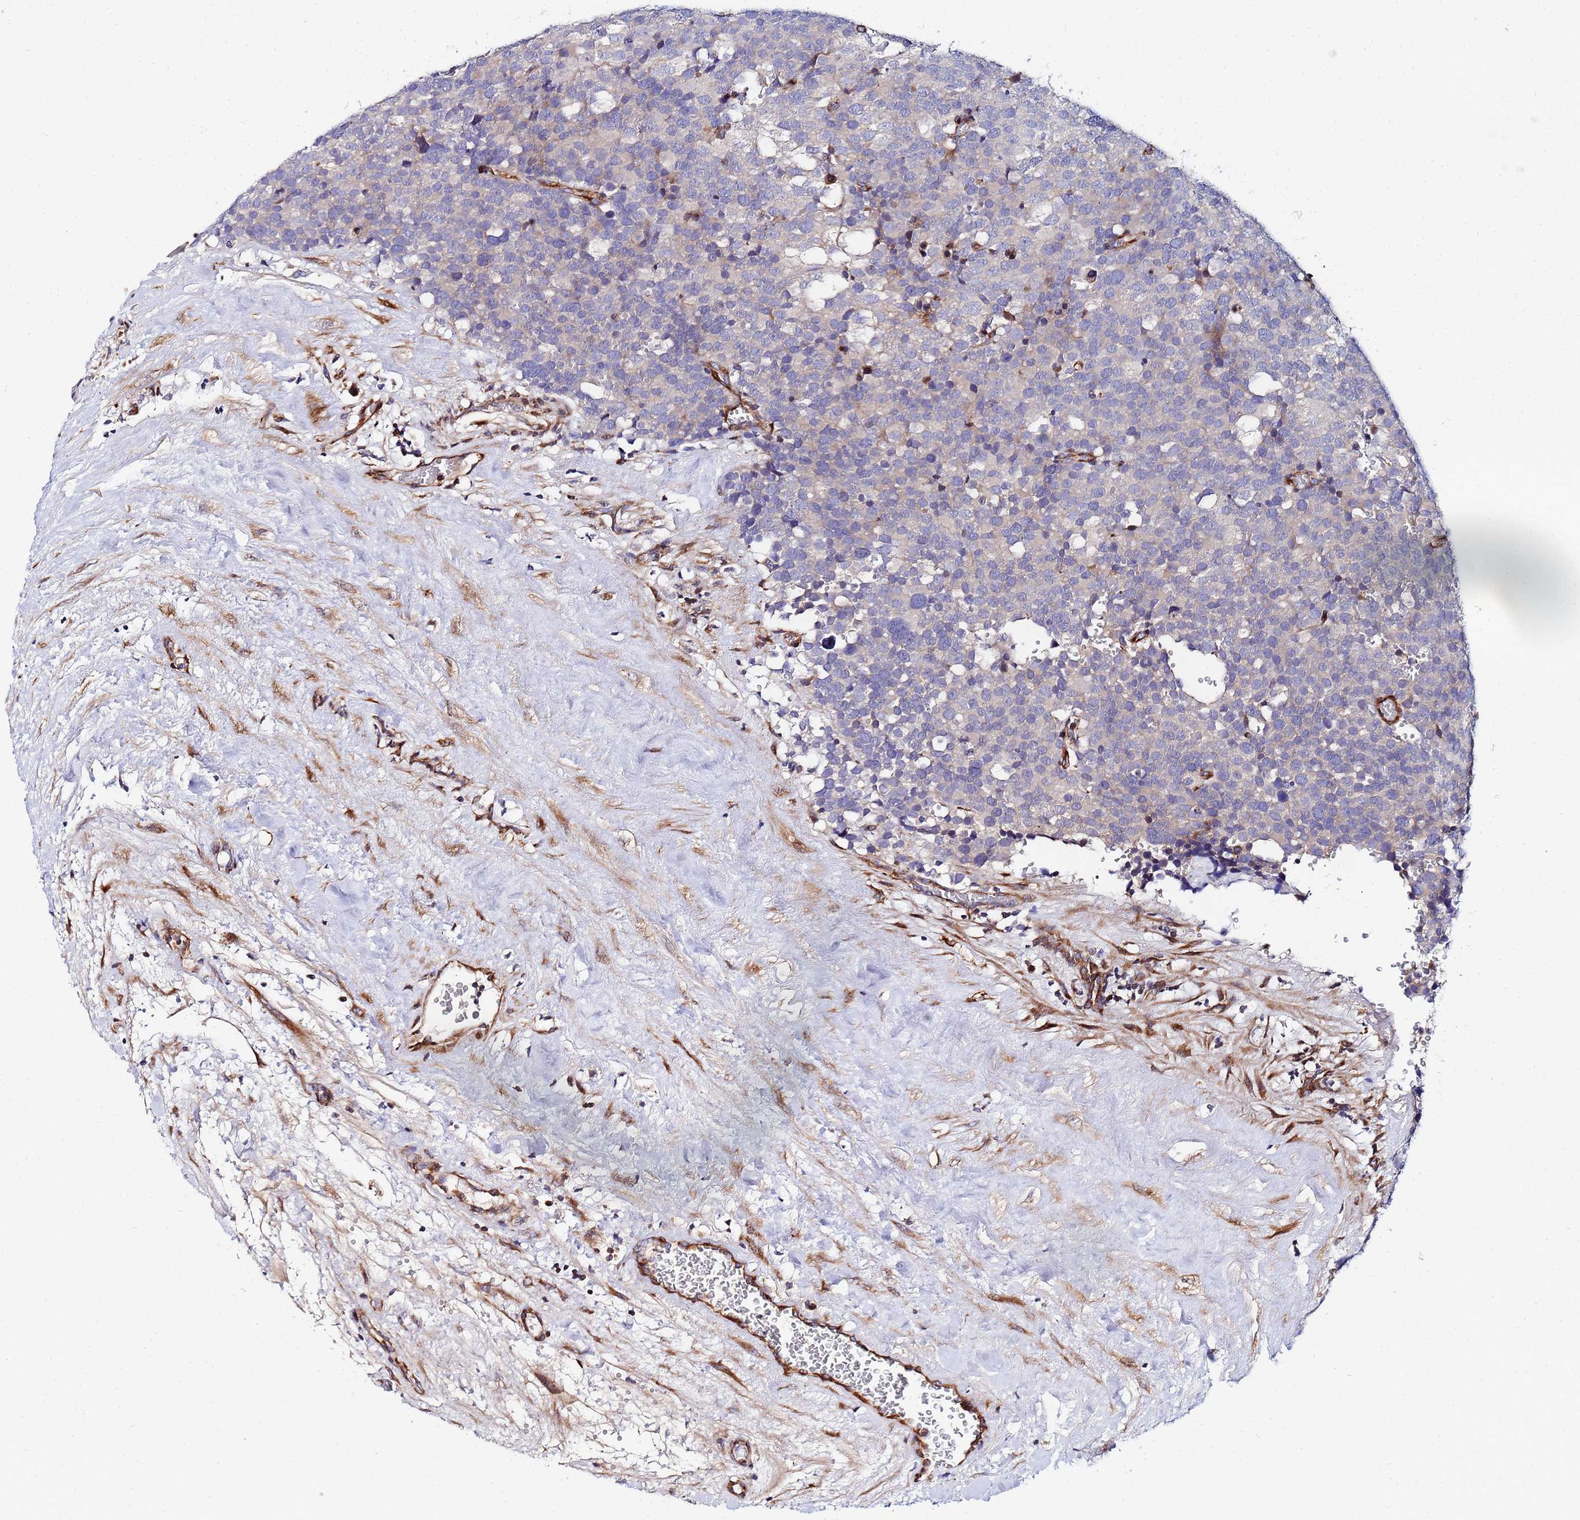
{"staining": {"intensity": "negative", "quantity": "none", "location": "none"}, "tissue": "testis cancer", "cell_type": "Tumor cells", "image_type": "cancer", "snomed": [{"axis": "morphology", "description": "Seminoma, NOS"}, {"axis": "topography", "description": "Testis"}], "caption": "High power microscopy image of an immunohistochemistry histopathology image of seminoma (testis), revealing no significant staining in tumor cells.", "gene": "POM121", "patient": {"sex": "male", "age": 71}}